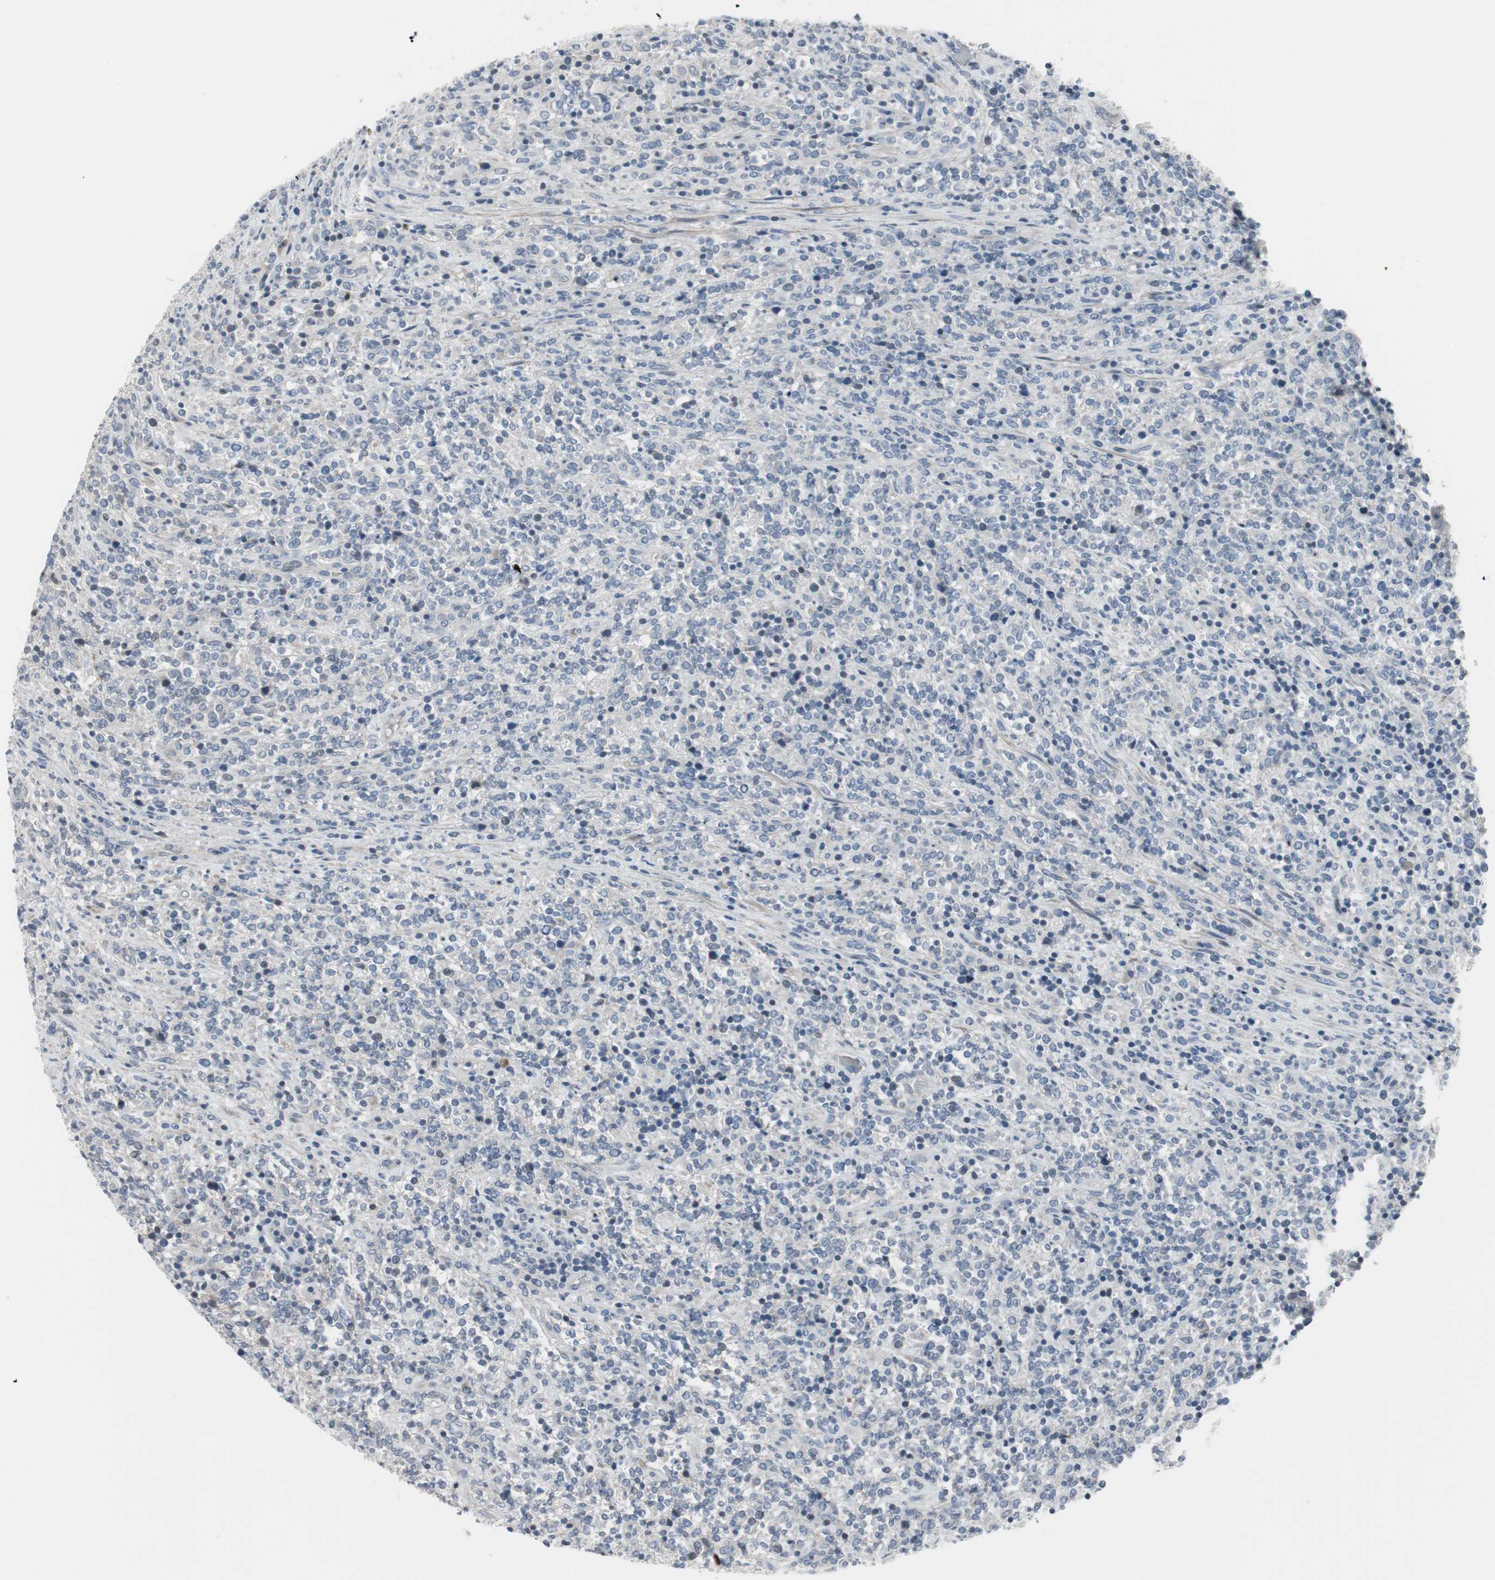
{"staining": {"intensity": "negative", "quantity": "none", "location": "none"}, "tissue": "lymphoma", "cell_type": "Tumor cells", "image_type": "cancer", "snomed": [{"axis": "morphology", "description": "Malignant lymphoma, non-Hodgkin's type, High grade"}, {"axis": "topography", "description": "Soft tissue"}], "caption": "Protein analysis of high-grade malignant lymphoma, non-Hodgkin's type reveals no significant positivity in tumor cells.", "gene": "PIGR", "patient": {"sex": "male", "age": 18}}